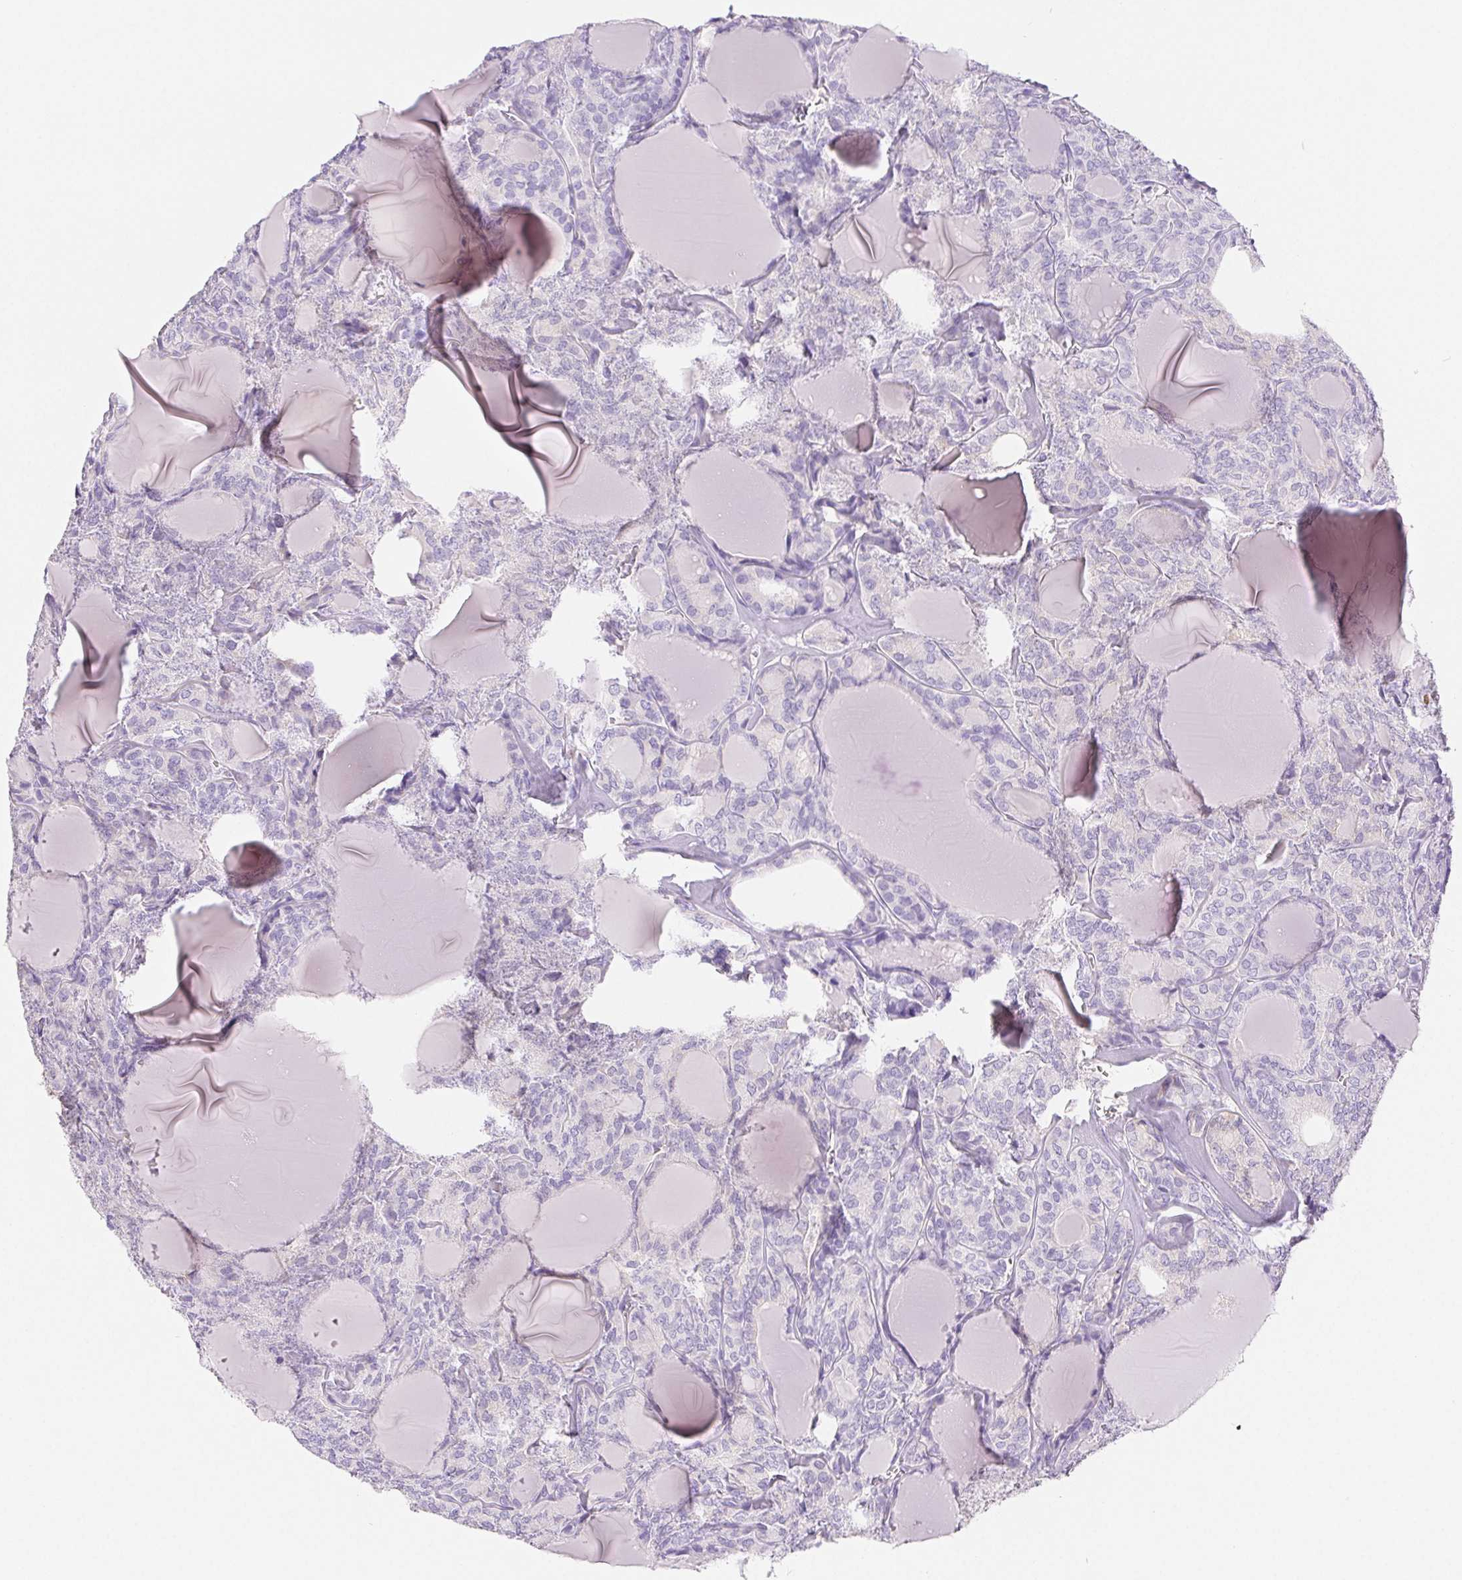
{"staining": {"intensity": "negative", "quantity": "none", "location": "none"}, "tissue": "thyroid cancer", "cell_type": "Tumor cells", "image_type": "cancer", "snomed": [{"axis": "morphology", "description": "Follicular adenoma carcinoma, NOS"}, {"axis": "topography", "description": "Thyroid gland"}], "caption": "The histopathology image reveals no staining of tumor cells in thyroid cancer.", "gene": "PNLIP", "patient": {"sex": "male", "age": 74}}